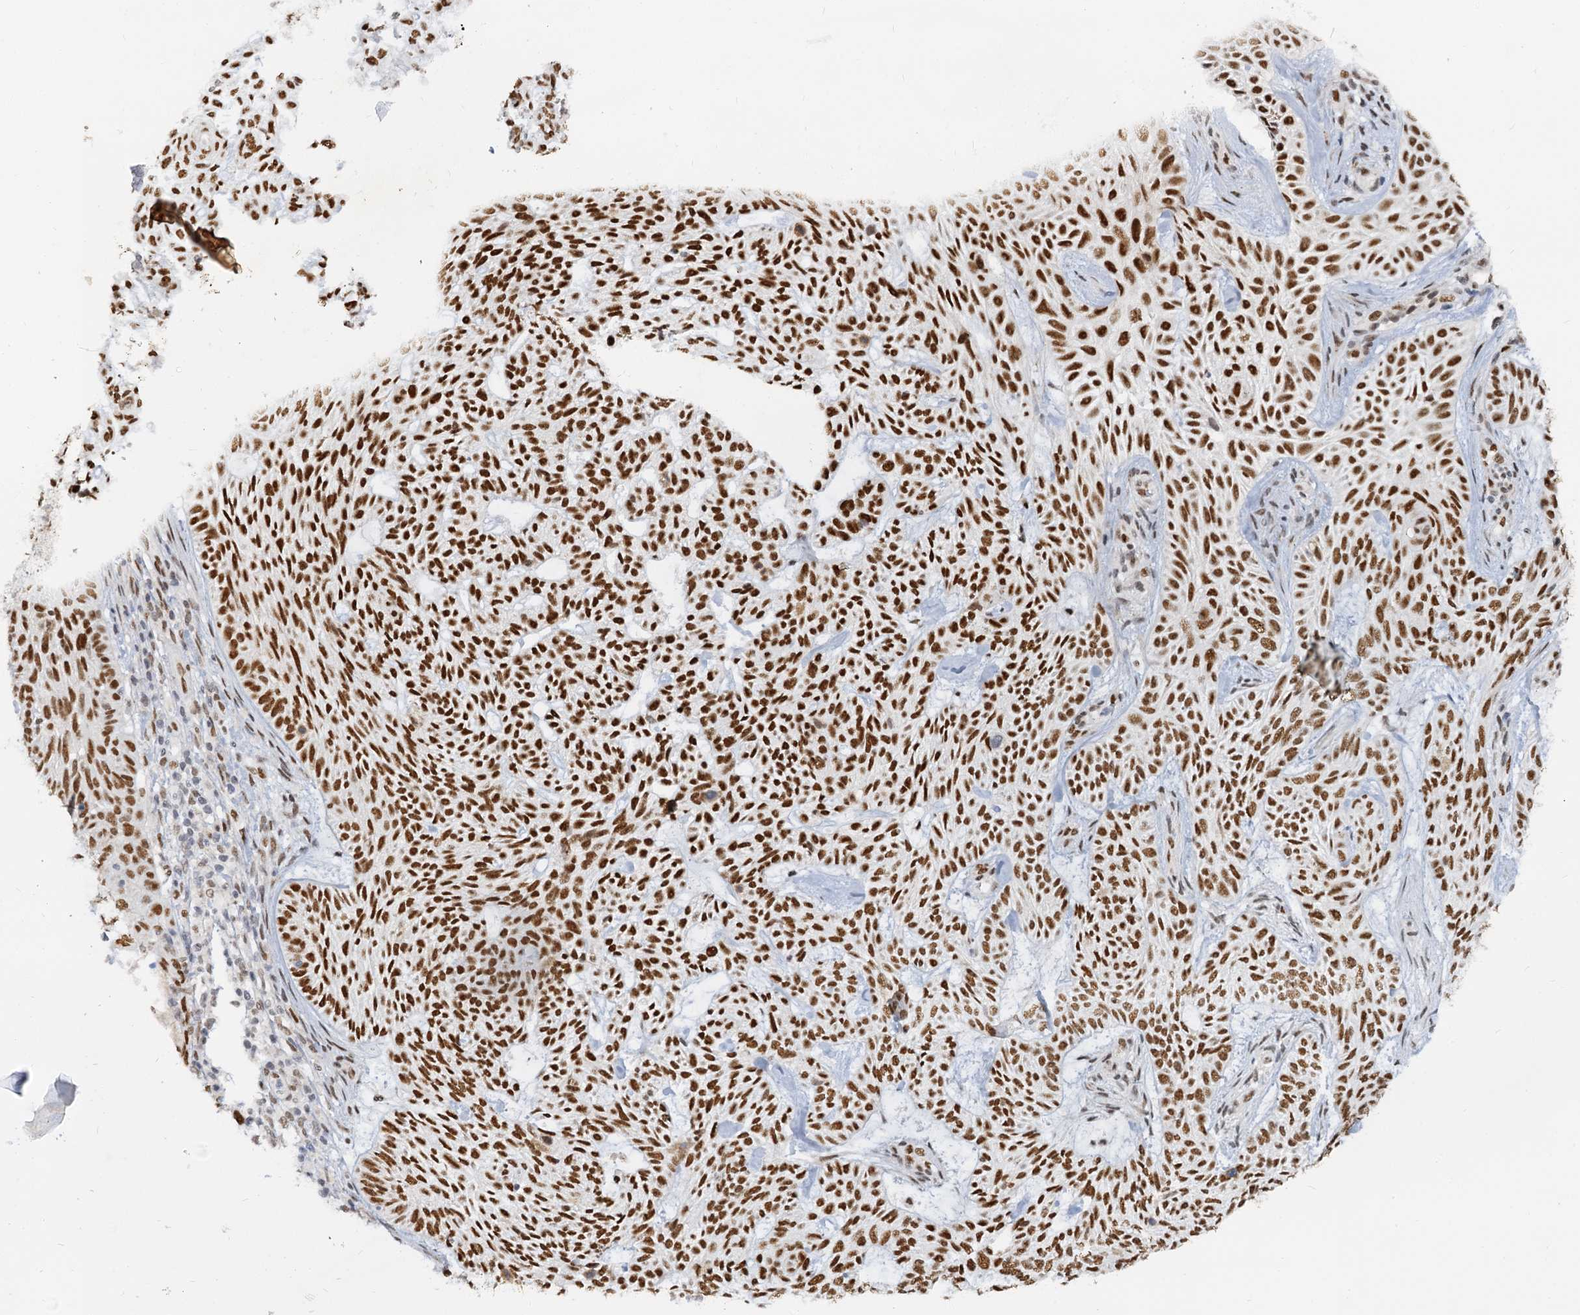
{"staining": {"intensity": "strong", "quantity": ">75%", "location": "nuclear"}, "tissue": "skin cancer", "cell_type": "Tumor cells", "image_type": "cancer", "snomed": [{"axis": "morphology", "description": "Basal cell carcinoma"}, {"axis": "topography", "description": "Skin"}], "caption": "DAB immunohistochemical staining of human skin basal cell carcinoma demonstrates strong nuclear protein expression in approximately >75% of tumor cells. (DAB (3,3'-diaminobenzidine) IHC with brightfield microscopy, high magnification).", "gene": "RPRD1A", "patient": {"sex": "male", "age": 75}}